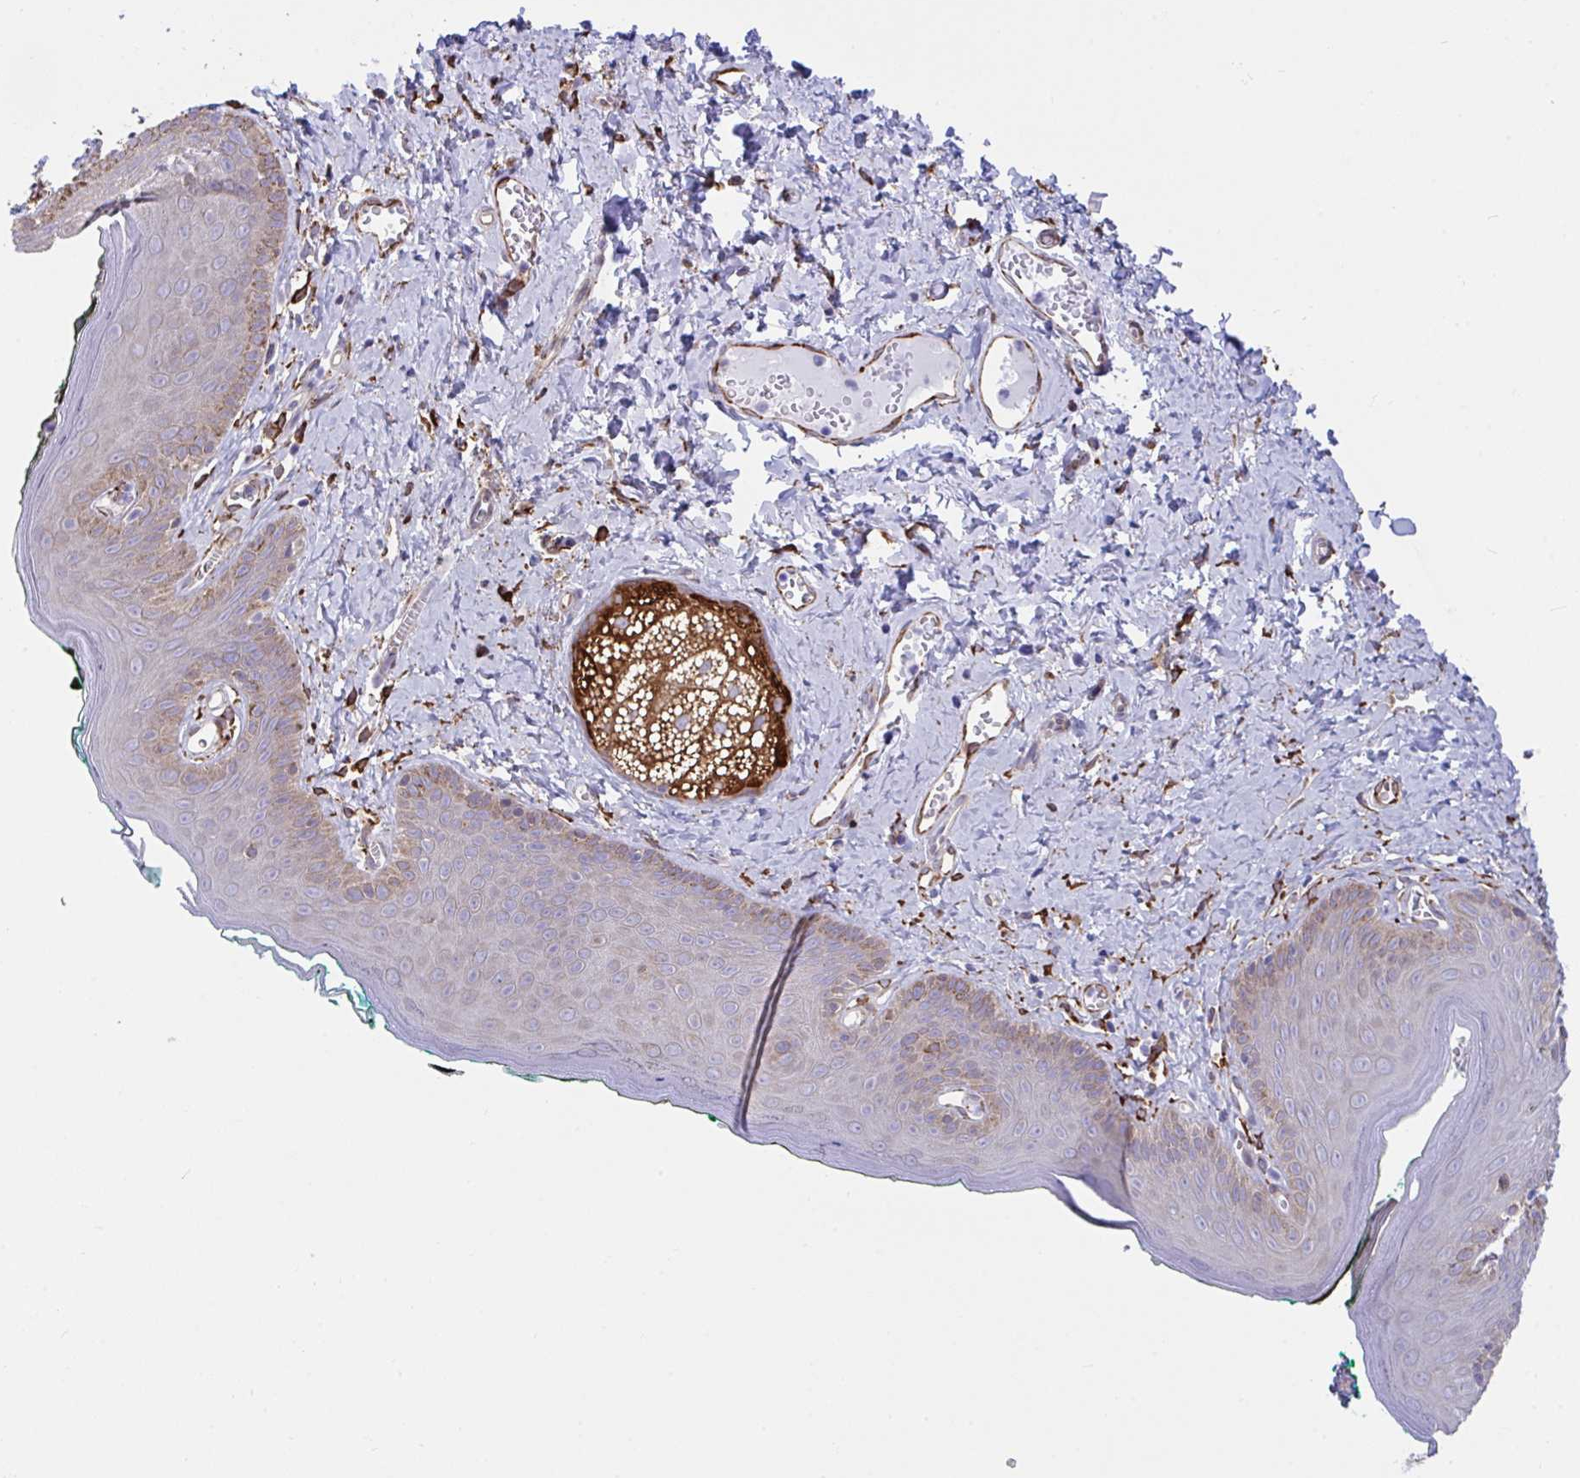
{"staining": {"intensity": "weak", "quantity": "25%-75%", "location": "cytoplasmic/membranous"}, "tissue": "skin", "cell_type": "Epidermal cells", "image_type": "normal", "snomed": [{"axis": "morphology", "description": "Normal tissue, NOS"}, {"axis": "topography", "description": "Vulva"}, {"axis": "topography", "description": "Peripheral nerve tissue"}], "caption": "Weak cytoplasmic/membranous staining is appreciated in about 25%-75% of epidermal cells in benign skin.", "gene": "ASPH", "patient": {"sex": "female", "age": 66}}